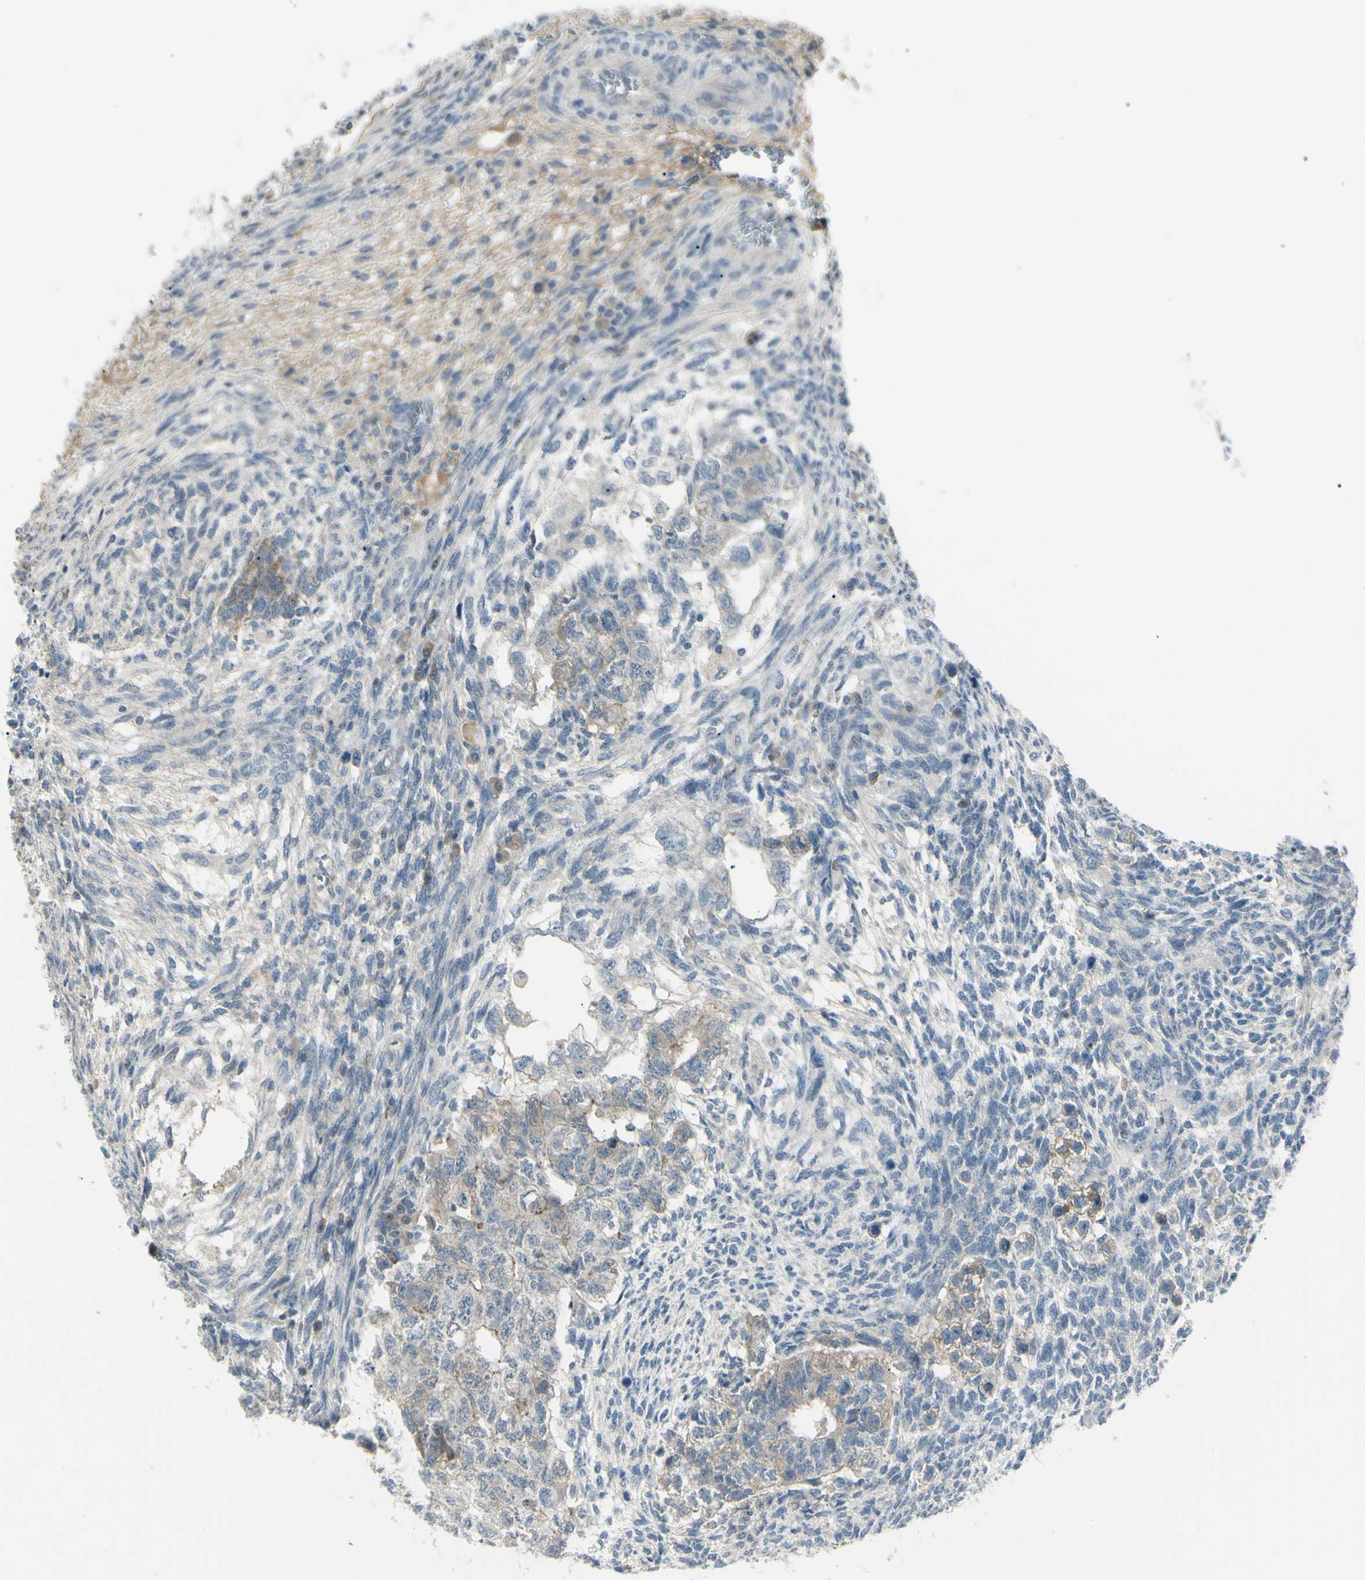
{"staining": {"intensity": "weak", "quantity": "25%-75%", "location": "cytoplasmic/membranous"}, "tissue": "testis cancer", "cell_type": "Tumor cells", "image_type": "cancer", "snomed": [{"axis": "morphology", "description": "Normal tissue, NOS"}, {"axis": "morphology", "description": "Carcinoma, Embryonal, NOS"}, {"axis": "topography", "description": "Testis"}], "caption": "This is an image of immunohistochemistry staining of testis cancer (embryonal carcinoma), which shows weak staining in the cytoplasmic/membranous of tumor cells.", "gene": "SH3GL2", "patient": {"sex": "male", "age": 36}}